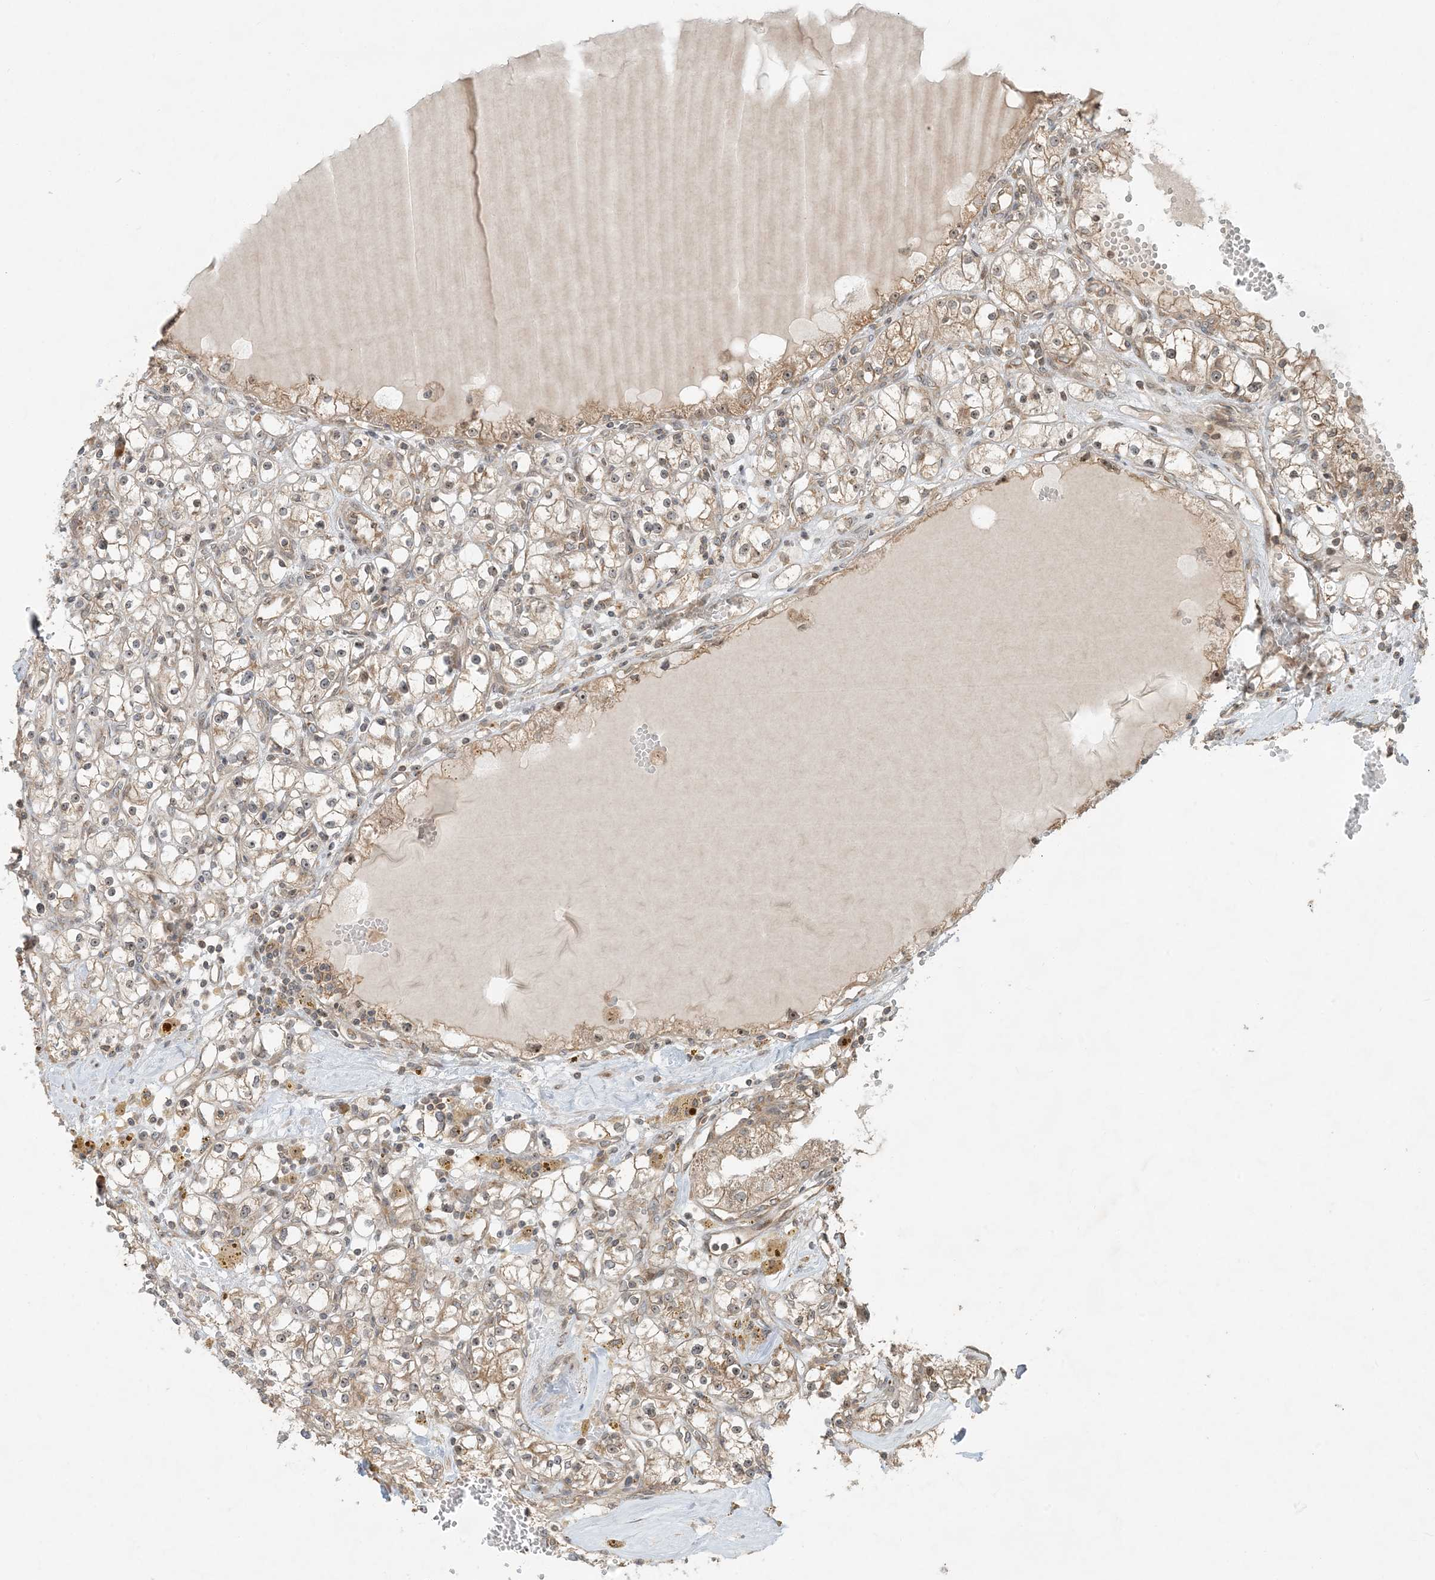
{"staining": {"intensity": "weak", "quantity": ">75%", "location": "cytoplasmic/membranous"}, "tissue": "renal cancer", "cell_type": "Tumor cells", "image_type": "cancer", "snomed": [{"axis": "morphology", "description": "Adenocarcinoma, NOS"}, {"axis": "topography", "description": "Kidney"}], "caption": "Renal cancer (adenocarcinoma) tissue shows weak cytoplasmic/membranous positivity in approximately >75% of tumor cells (DAB IHC, brown staining for protein, blue staining for nuclei).", "gene": "COMMD8", "patient": {"sex": "male", "age": 56}}